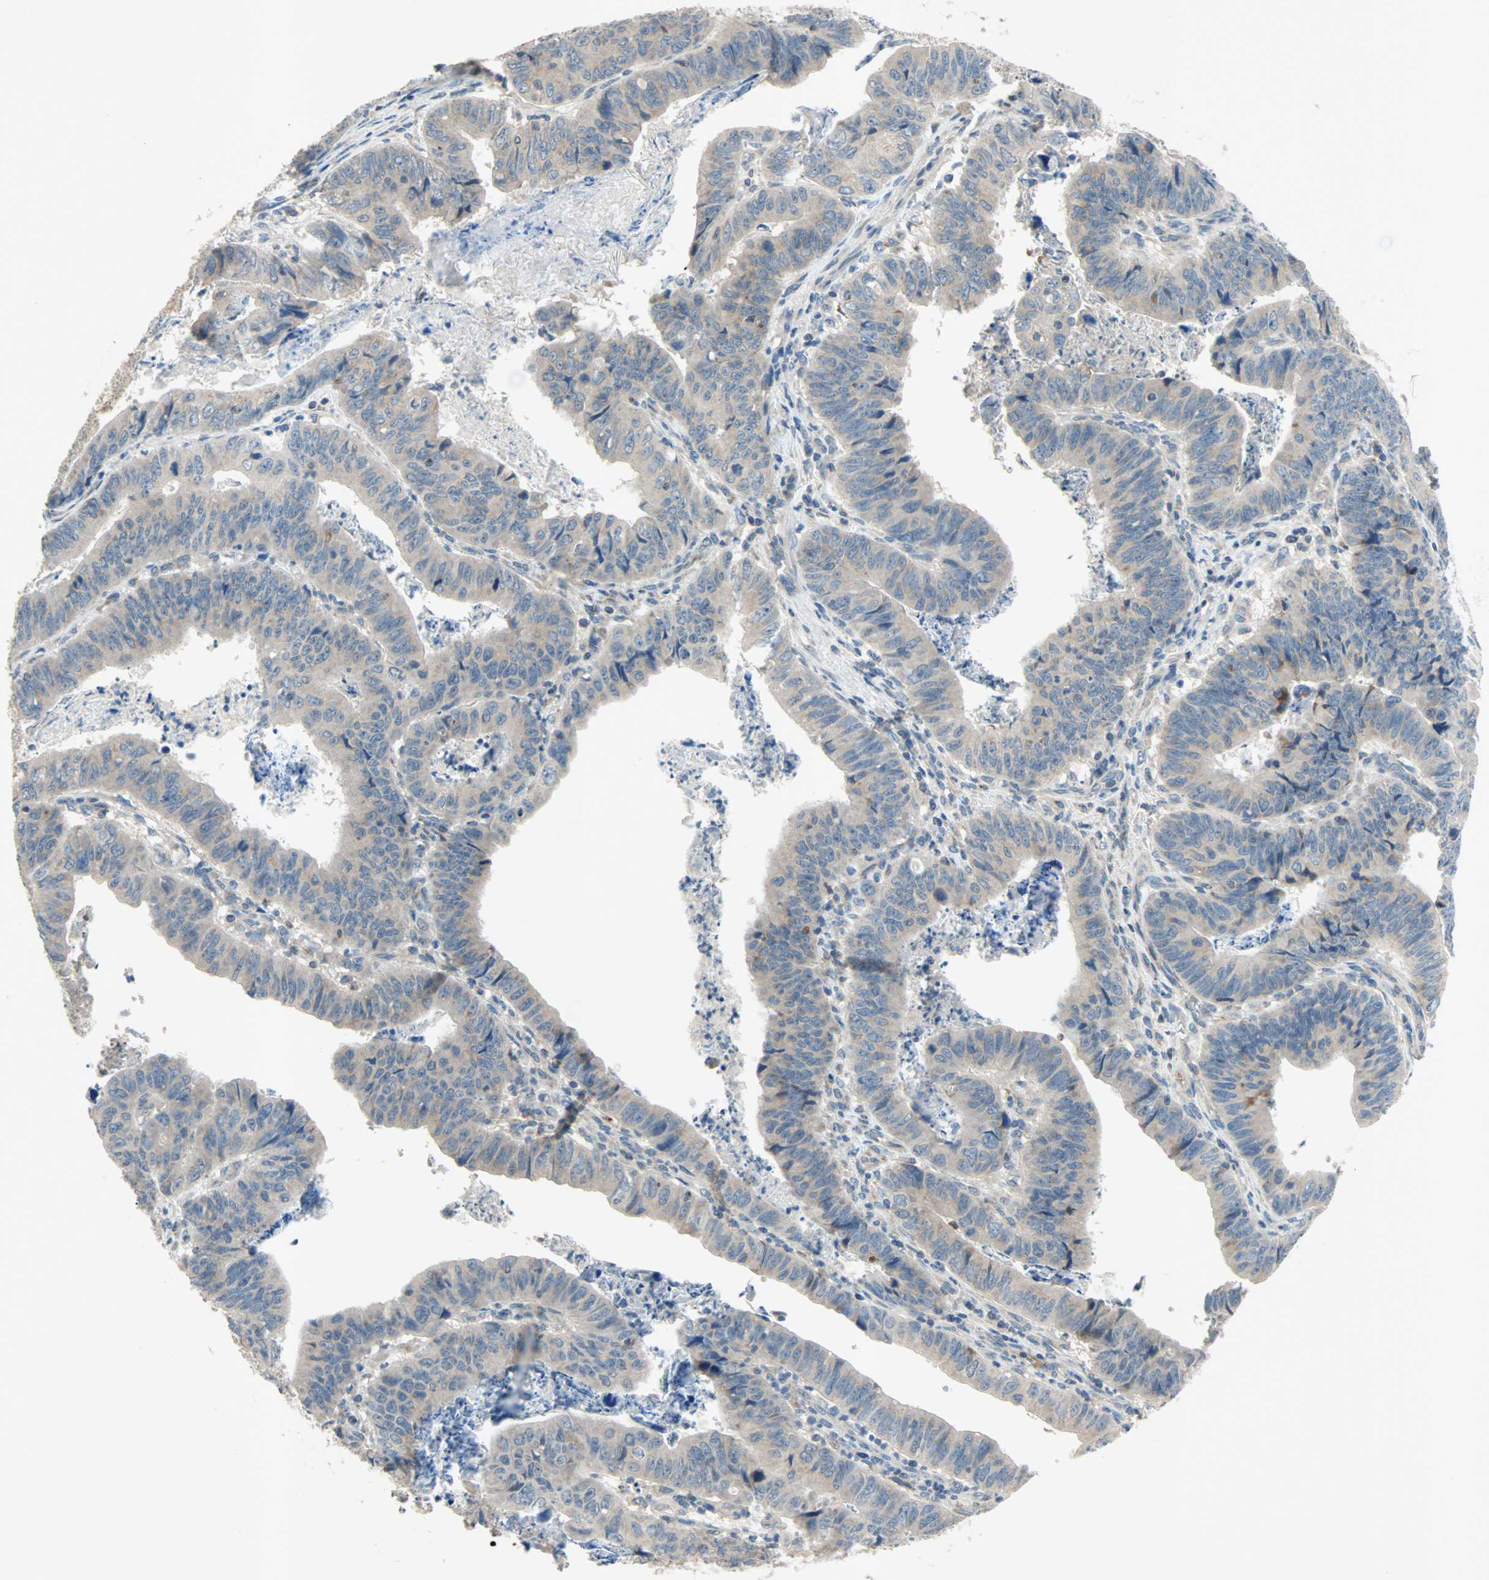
{"staining": {"intensity": "weak", "quantity": ">75%", "location": "cytoplasmic/membranous"}, "tissue": "stomach cancer", "cell_type": "Tumor cells", "image_type": "cancer", "snomed": [{"axis": "morphology", "description": "Adenocarcinoma, NOS"}, {"axis": "topography", "description": "Stomach, lower"}], "caption": "This micrograph shows immunohistochemistry (IHC) staining of stomach adenocarcinoma, with low weak cytoplasmic/membranous positivity in approximately >75% of tumor cells.", "gene": "XYLT1", "patient": {"sex": "male", "age": 77}}